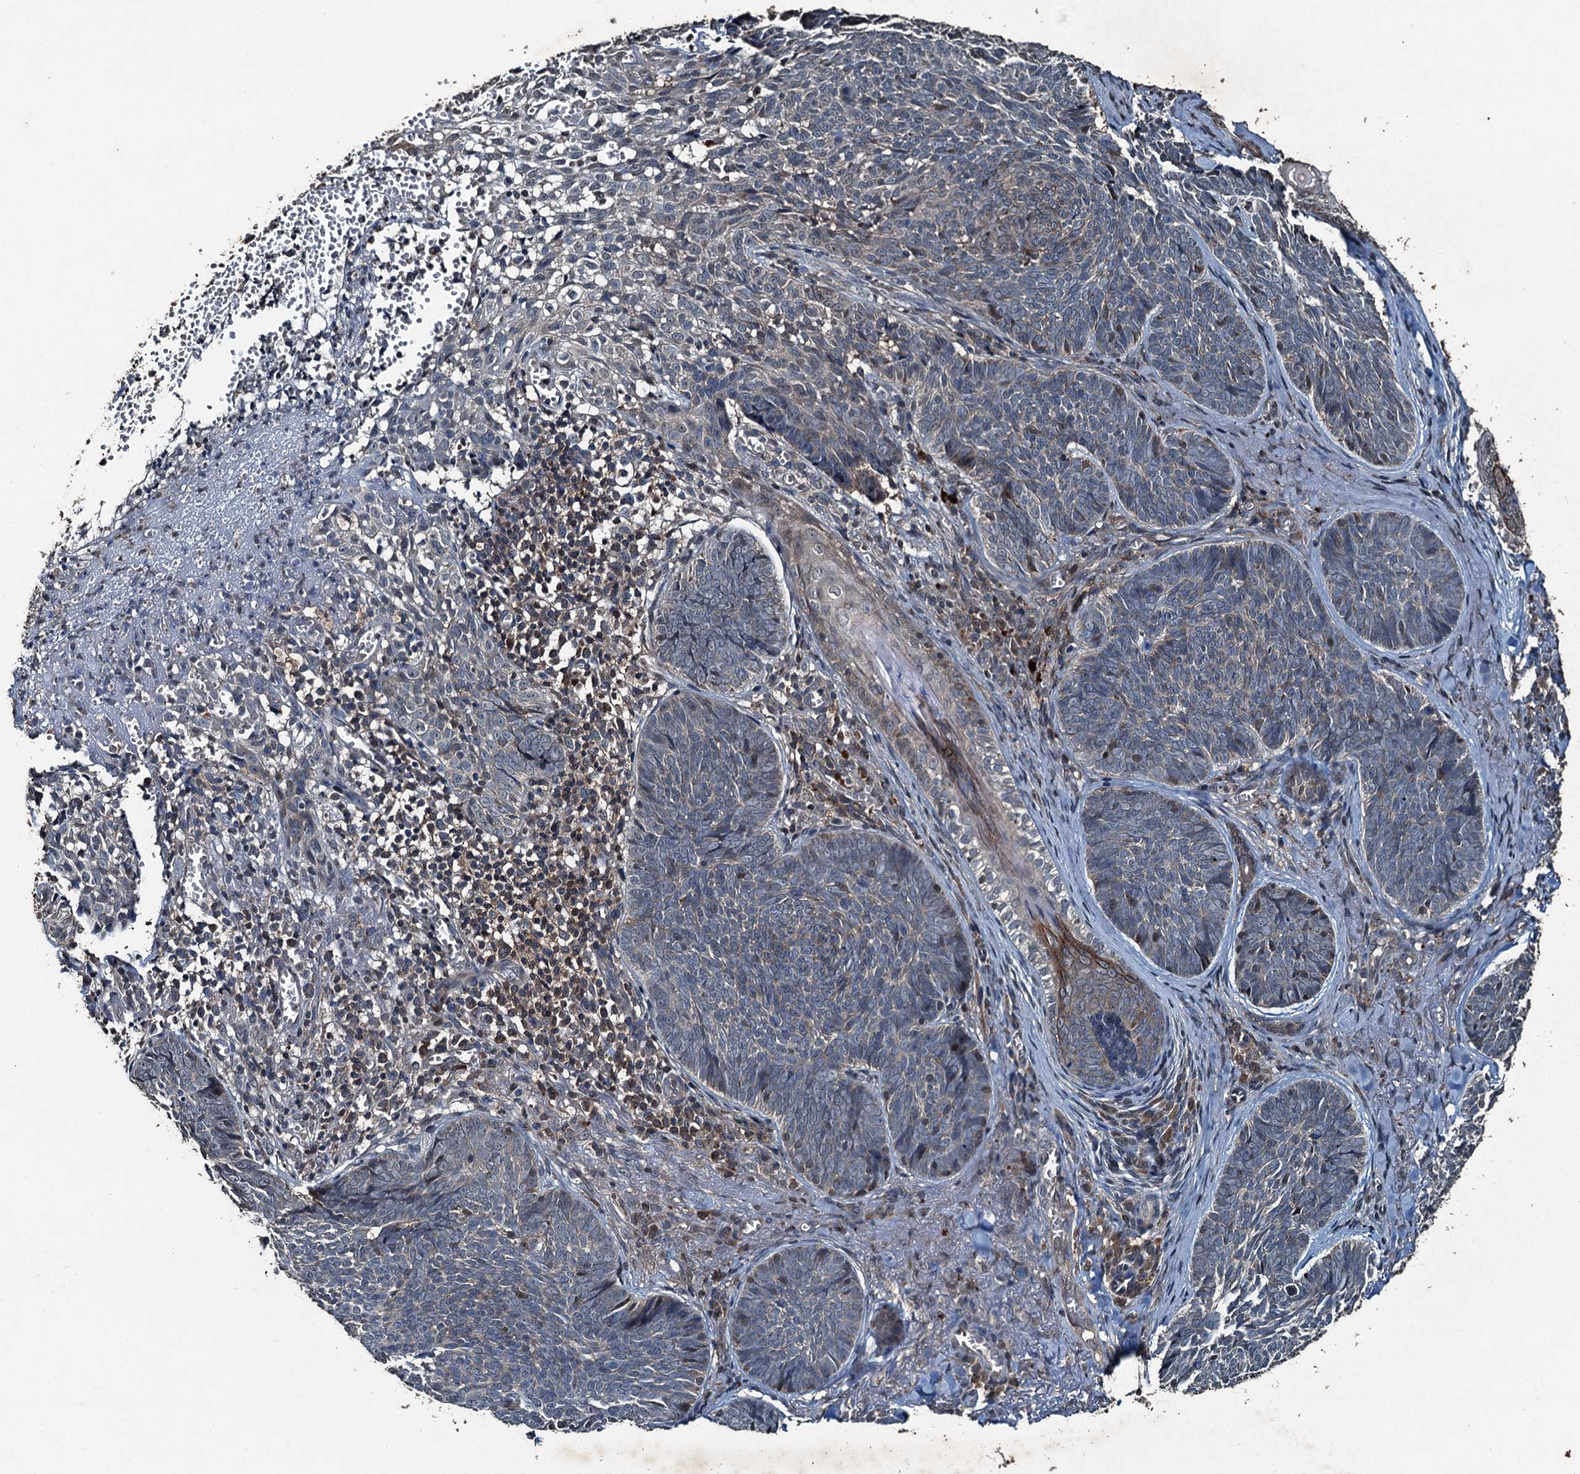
{"staining": {"intensity": "negative", "quantity": "none", "location": "none"}, "tissue": "skin cancer", "cell_type": "Tumor cells", "image_type": "cancer", "snomed": [{"axis": "morphology", "description": "Basal cell carcinoma"}, {"axis": "topography", "description": "Skin"}], "caption": "The histopathology image displays no significant positivity in tumor cells of skin basal cell carcinoma.", "gene": "TCTN1", "patient": {"sex": "female", "age": 74}}